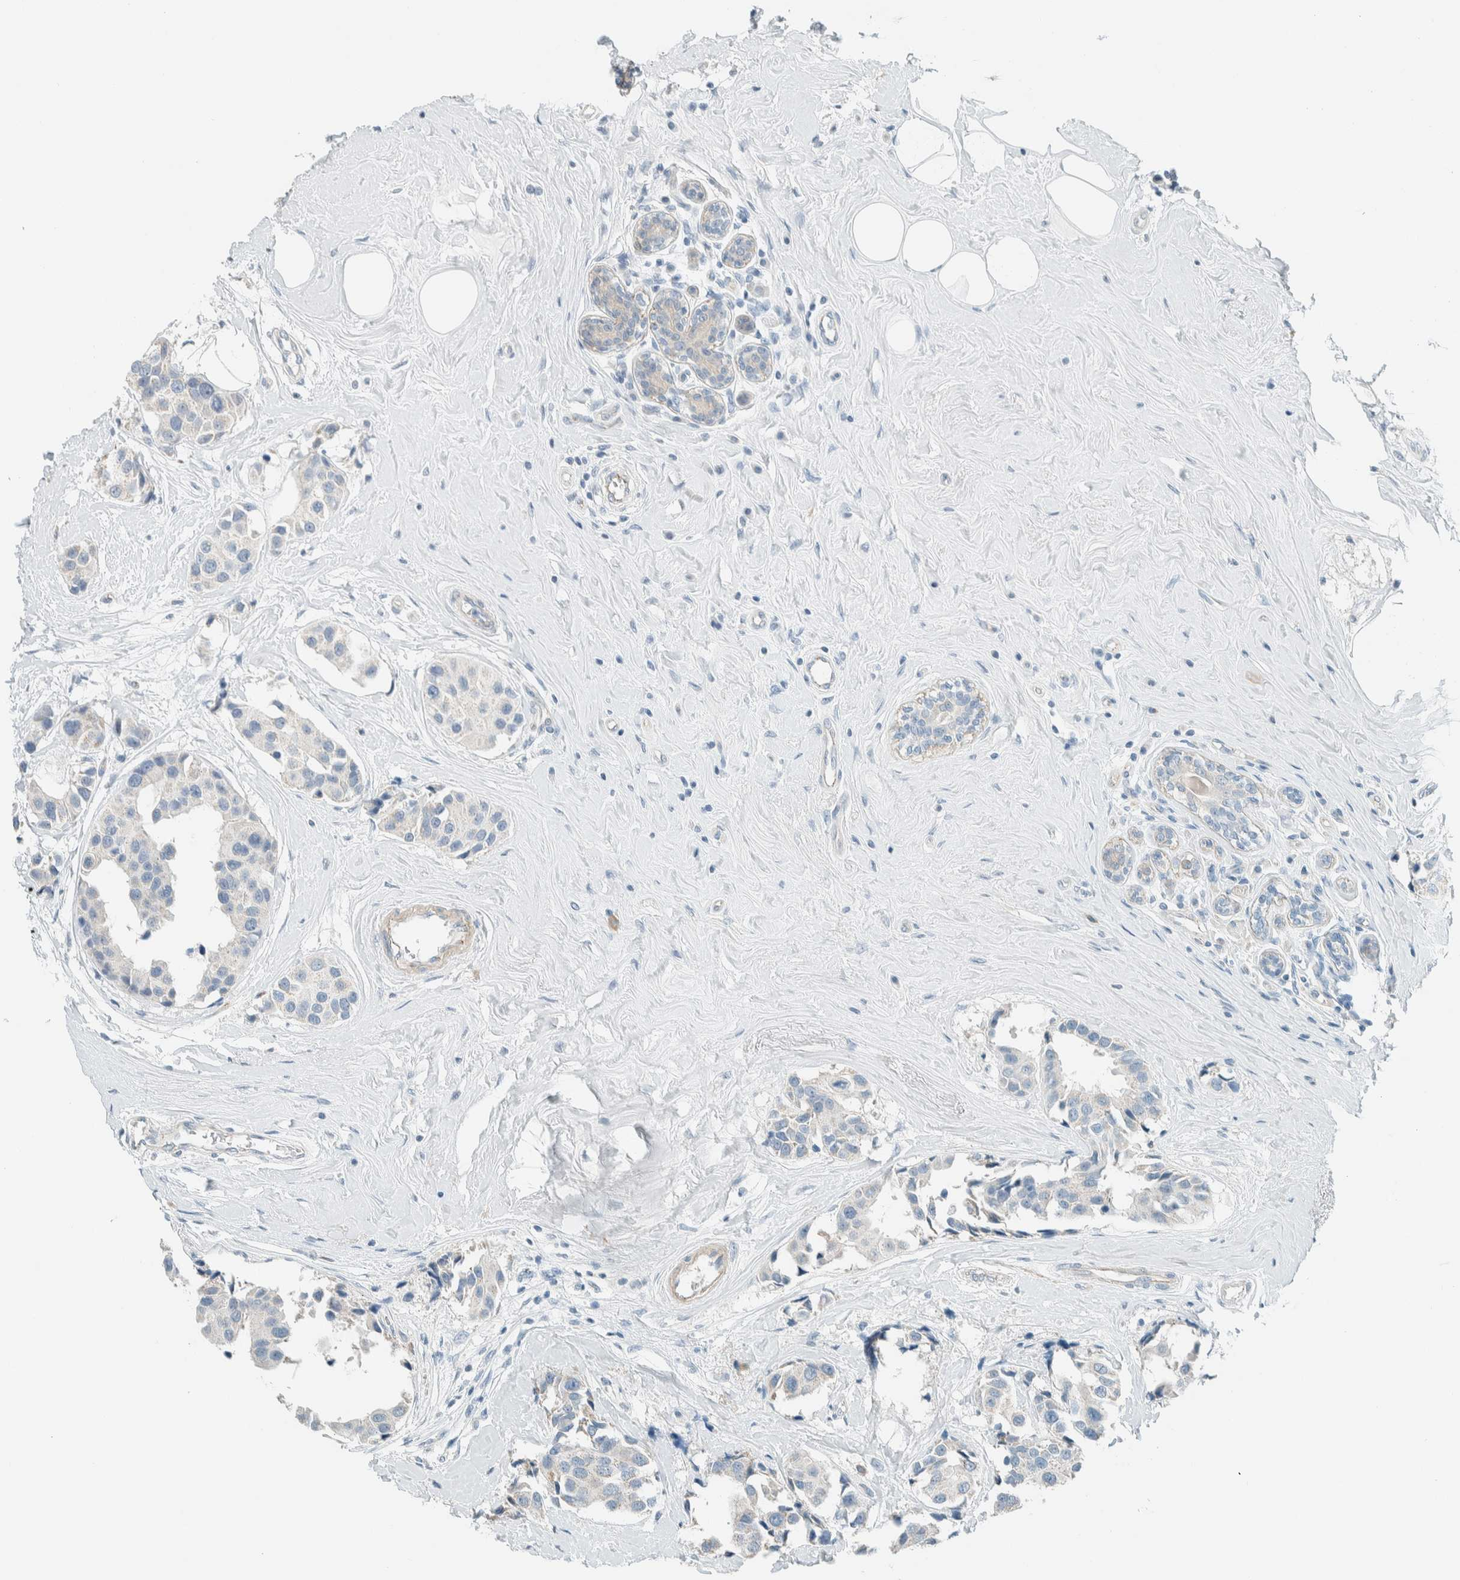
{"staining": {"intensity": "negative", "quantity": "none", "location": "none"}, "tissue": "breast cancer", "cell_type": "Tumor cells", "image_type": "cancer", "snomed": [{"axis": "morphology", "description": "Normal tissue, NOS"}, {"axis": "morphology", "description": "Duct carcinoma"}, {"axis": "topography", "description": "Breast"}], "caption": "This is an IHC photomicrograph of breast cancer (intraductal carcinoma). There is no staining in tumor cells.", "gene": "SLFN12", "patient": {"sex": "female", "age": 39}}